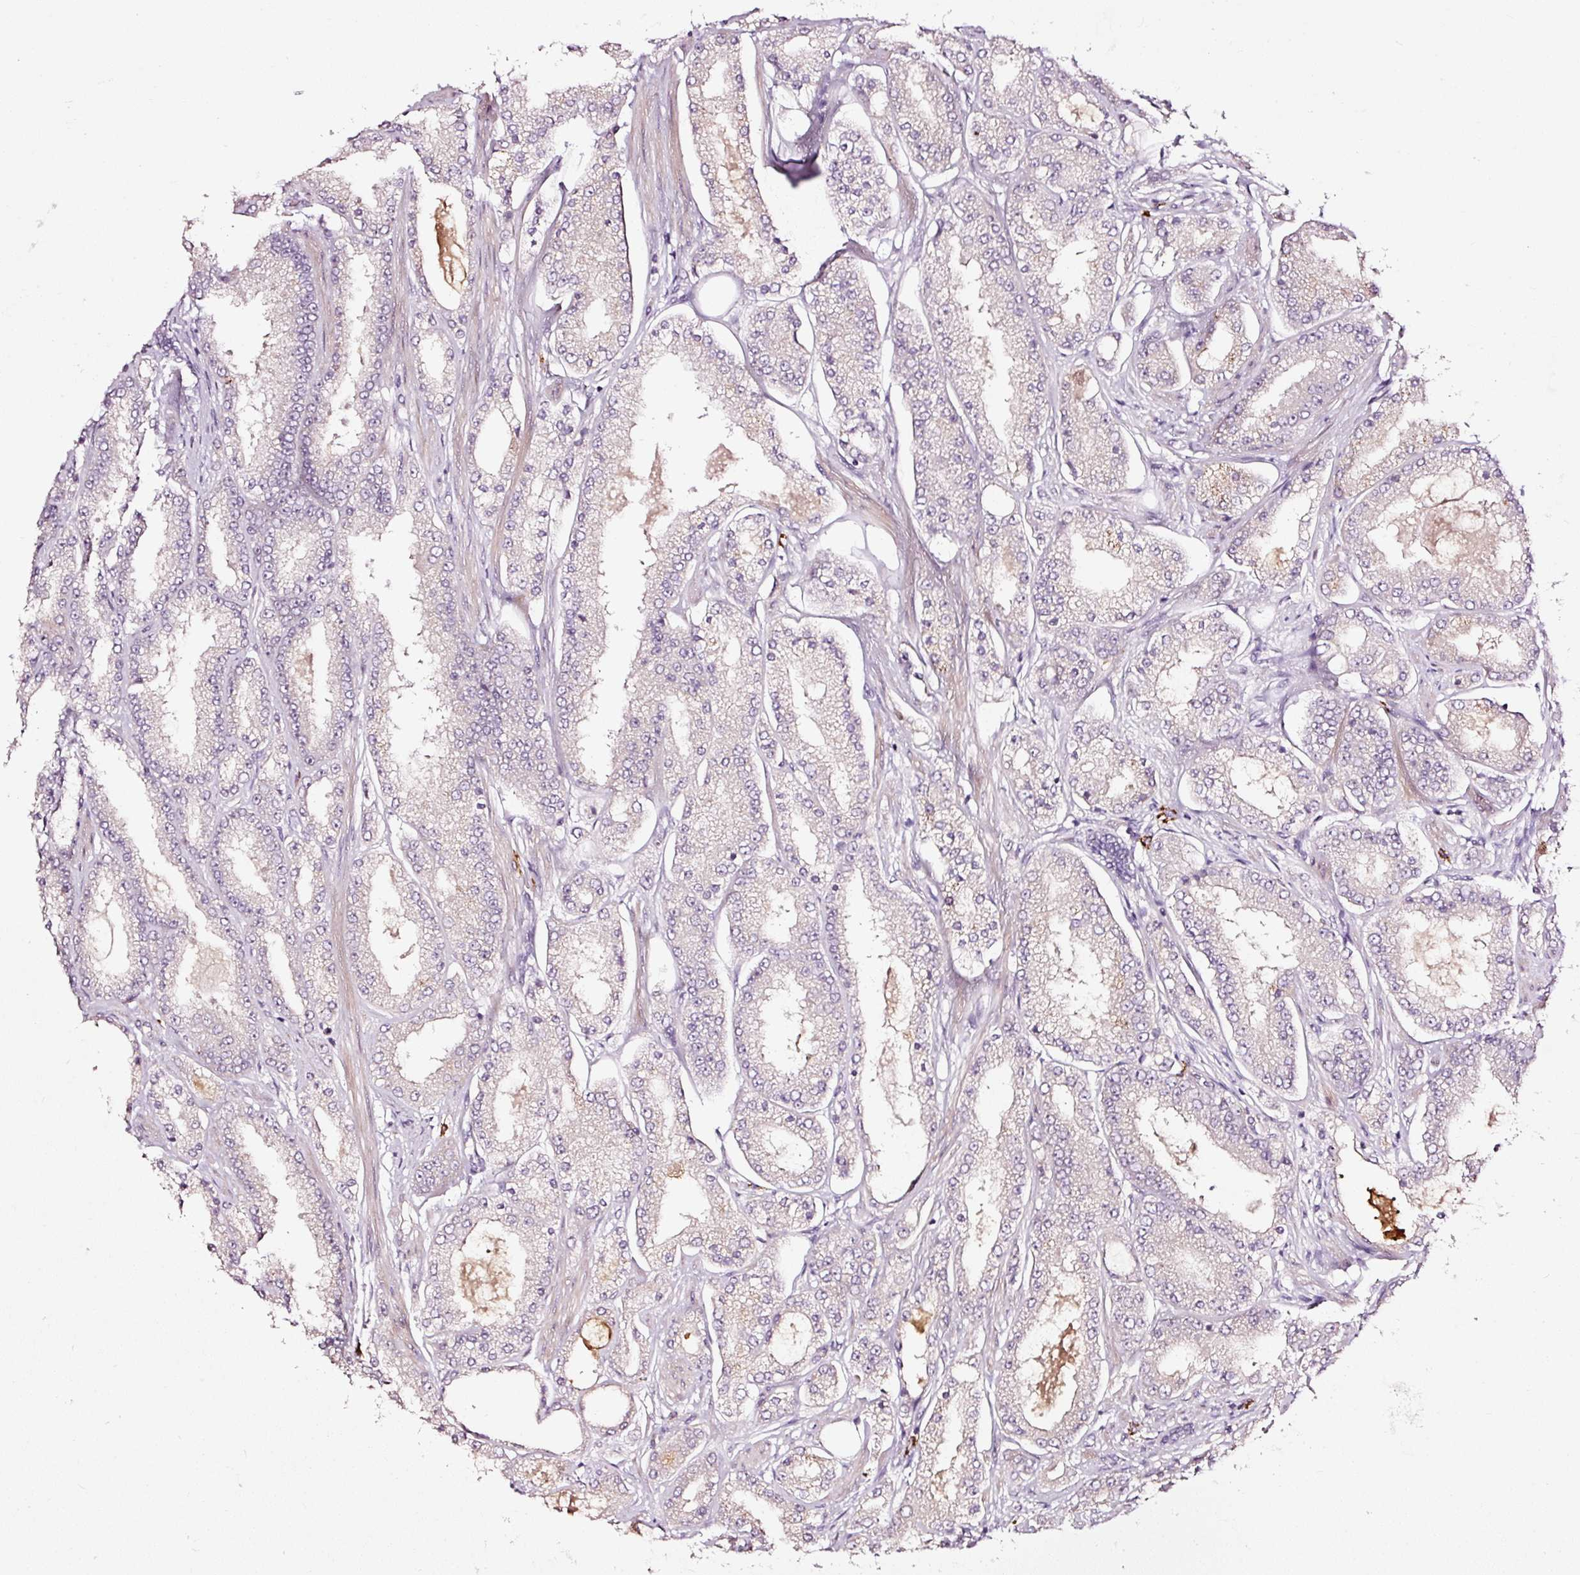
{"staining": {"intensity": "negative", "quantity": "none", "location": "none"}, "tissue": "prostate cancer", "cell_type": "Tumor cells", "image_type": "cancer", "snomed": [{"axis": "morphology", "description": "Adenocarcinoma, High grade"}, {"axis": "topography", "description": "Prostate"}], "caption": "An IHC photomicrograph of prostate cancer is shown. There is no staining in tumor cells of prostate cancer. (IHC, brightfield microscopy, high magnification).", "gene": "UTP14A", "patient": {"sex": "male", "age": 69}}